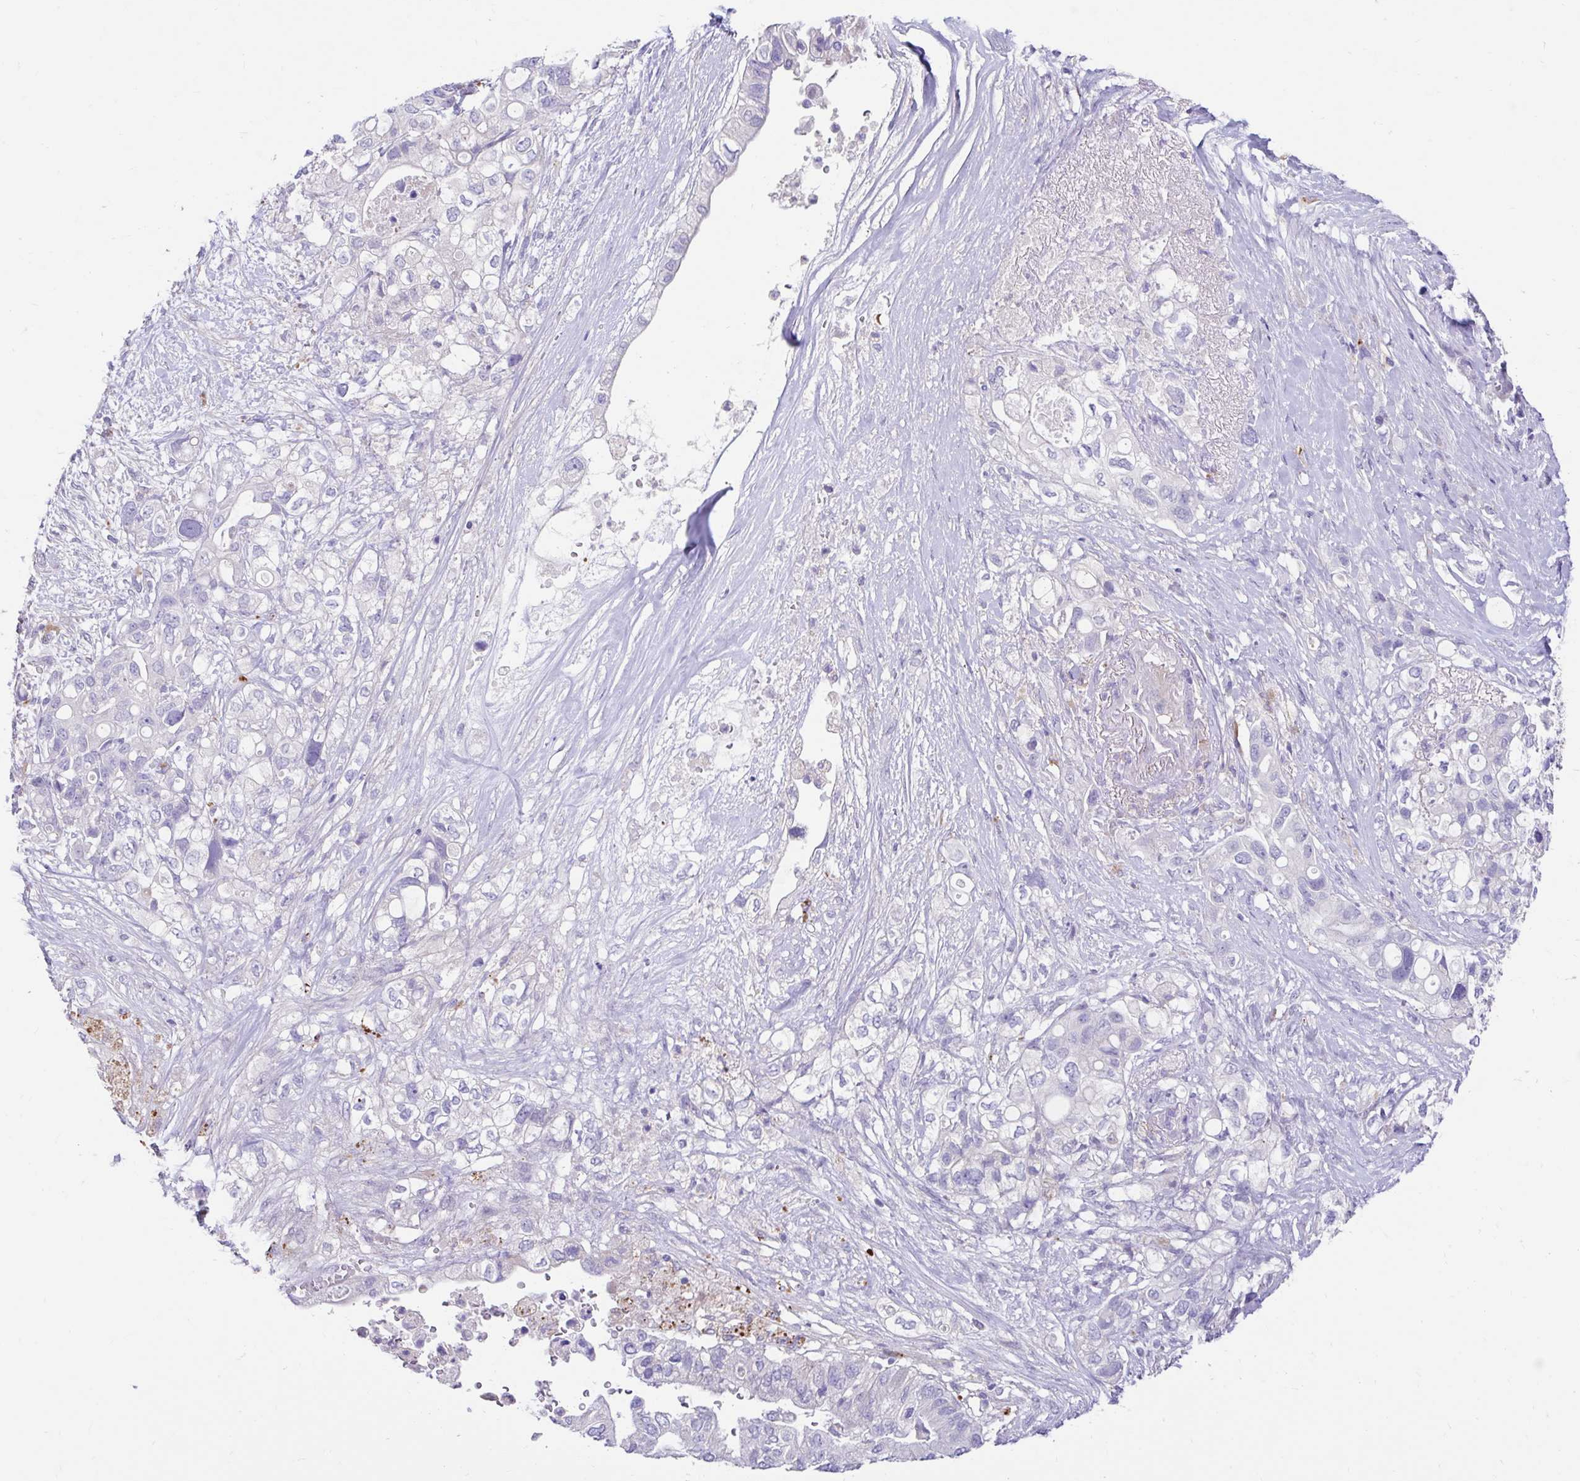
{"staining": {"intensity": "negative", "quantity": "none", "location": "none"}, "tissue": "pancreatic cancer", "cell_type": "Tumor cells", "image_type": "cancer", "snomed": [{"axis": "morphology", "description": "Adenocarcinoma, NOS"}, {"axis": "topography", "description": "Pancreas"}], "caption": "Immunohistochemistry of human pancreatic adenocarcinoma exhibits no expression in tumor cells.", "gene": "ZNF33A", "patient": {"sex": "female", "age": 72}}